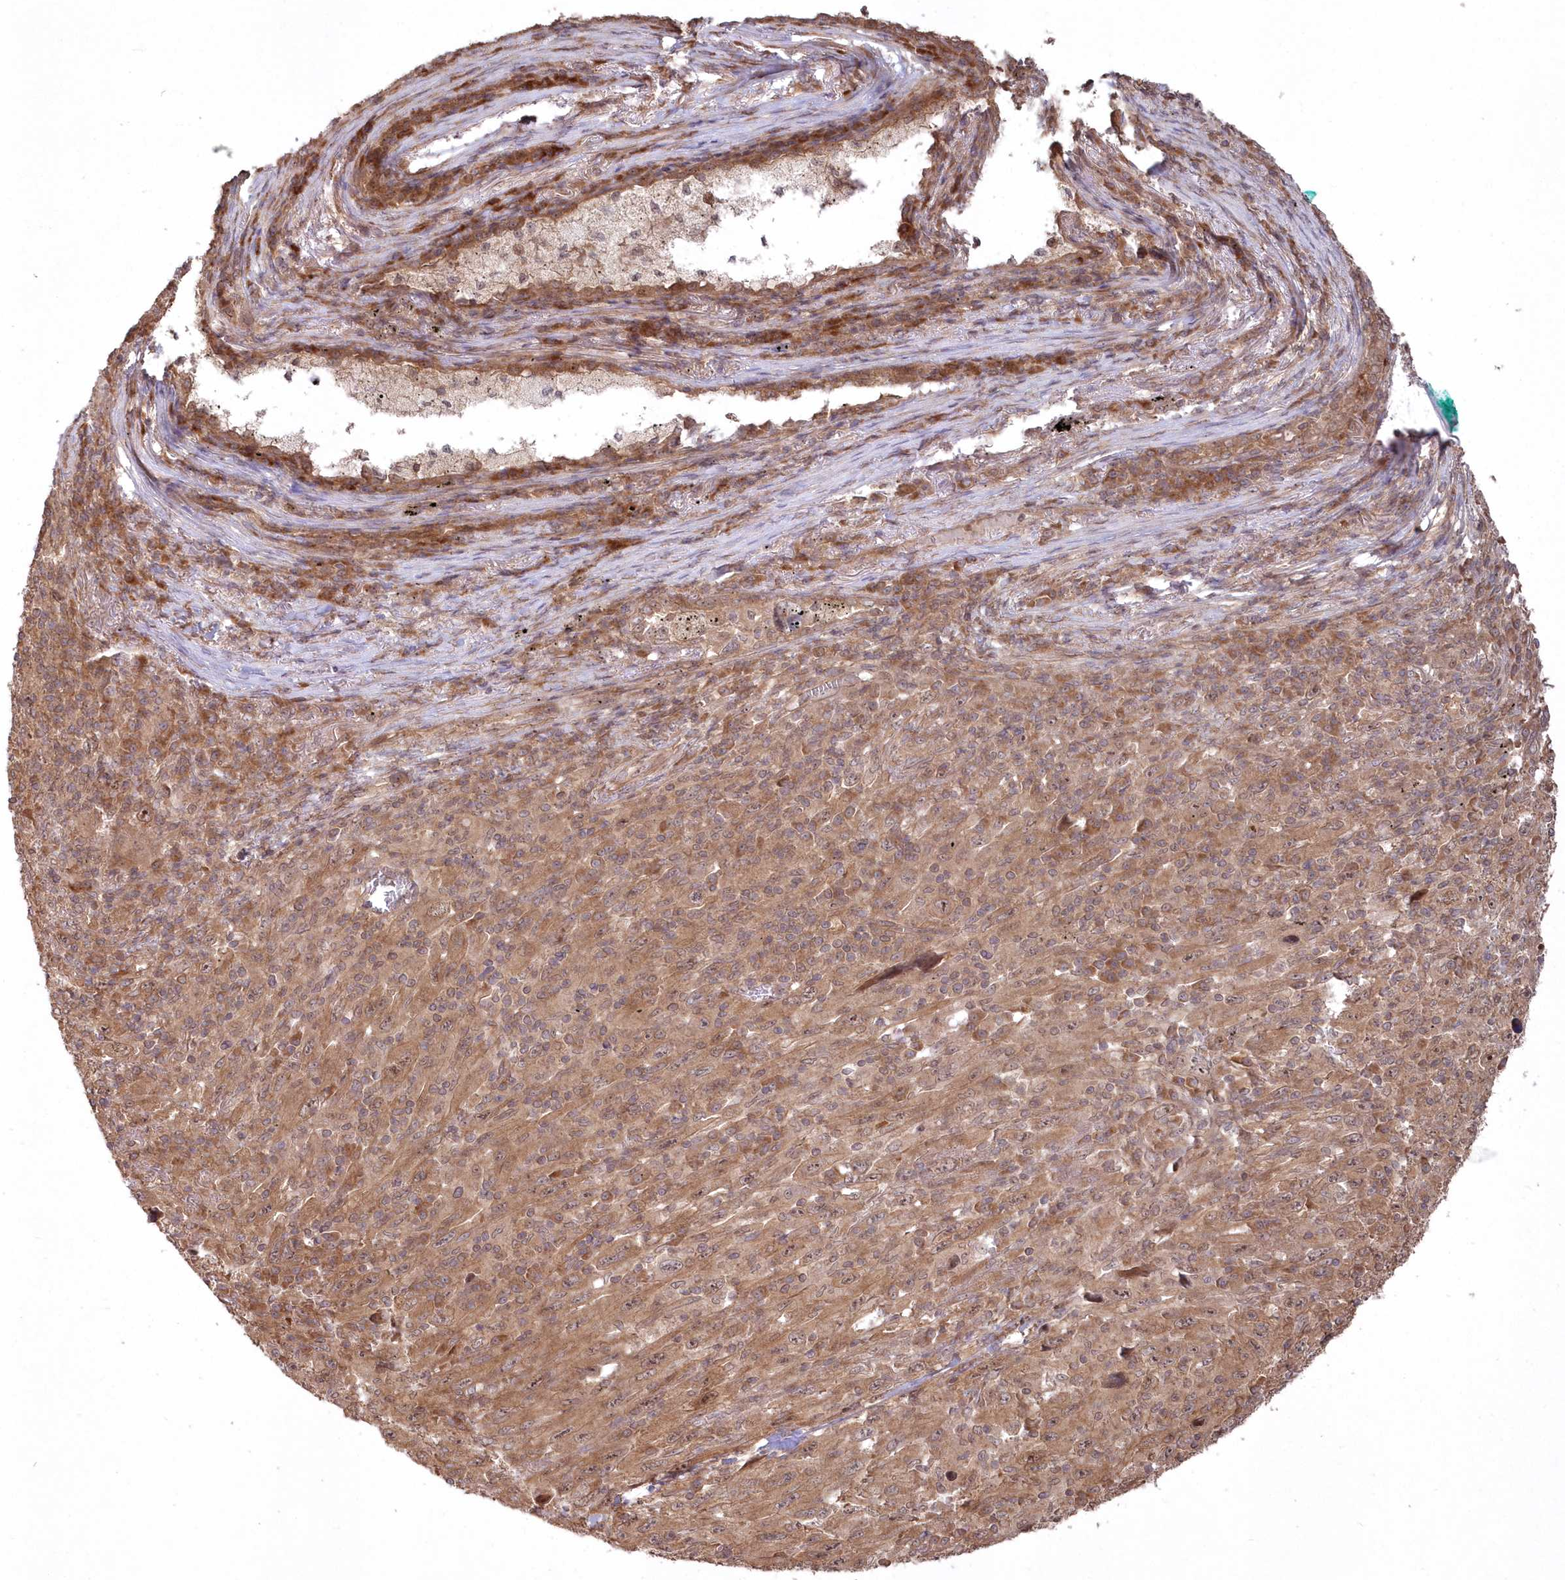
{"staining": {"intensity": "moderate", "quantity": ">75%", "location": "cytoplasmic/membranous,nuclear"}, "tissue": "melanoma", "cell_type": "Tumor cells", "image_type": "cancer", "snomed": [{"axis": "morphology", "description": "Malignant melanoma, Metastatic site"}, {"axis": "topography", "description": "Skin"}], "caption": "The immunohistochemical stain shows moderate cytoplasmic/membranous and nuclear staining in tumor cells of malignant melanoma (metastatic site) tissue. The protein of interest is shown in brown color, while the nuclei are stained blue.", "gene": "TBCA", "patient": {"sex": "female", "age": 56}}